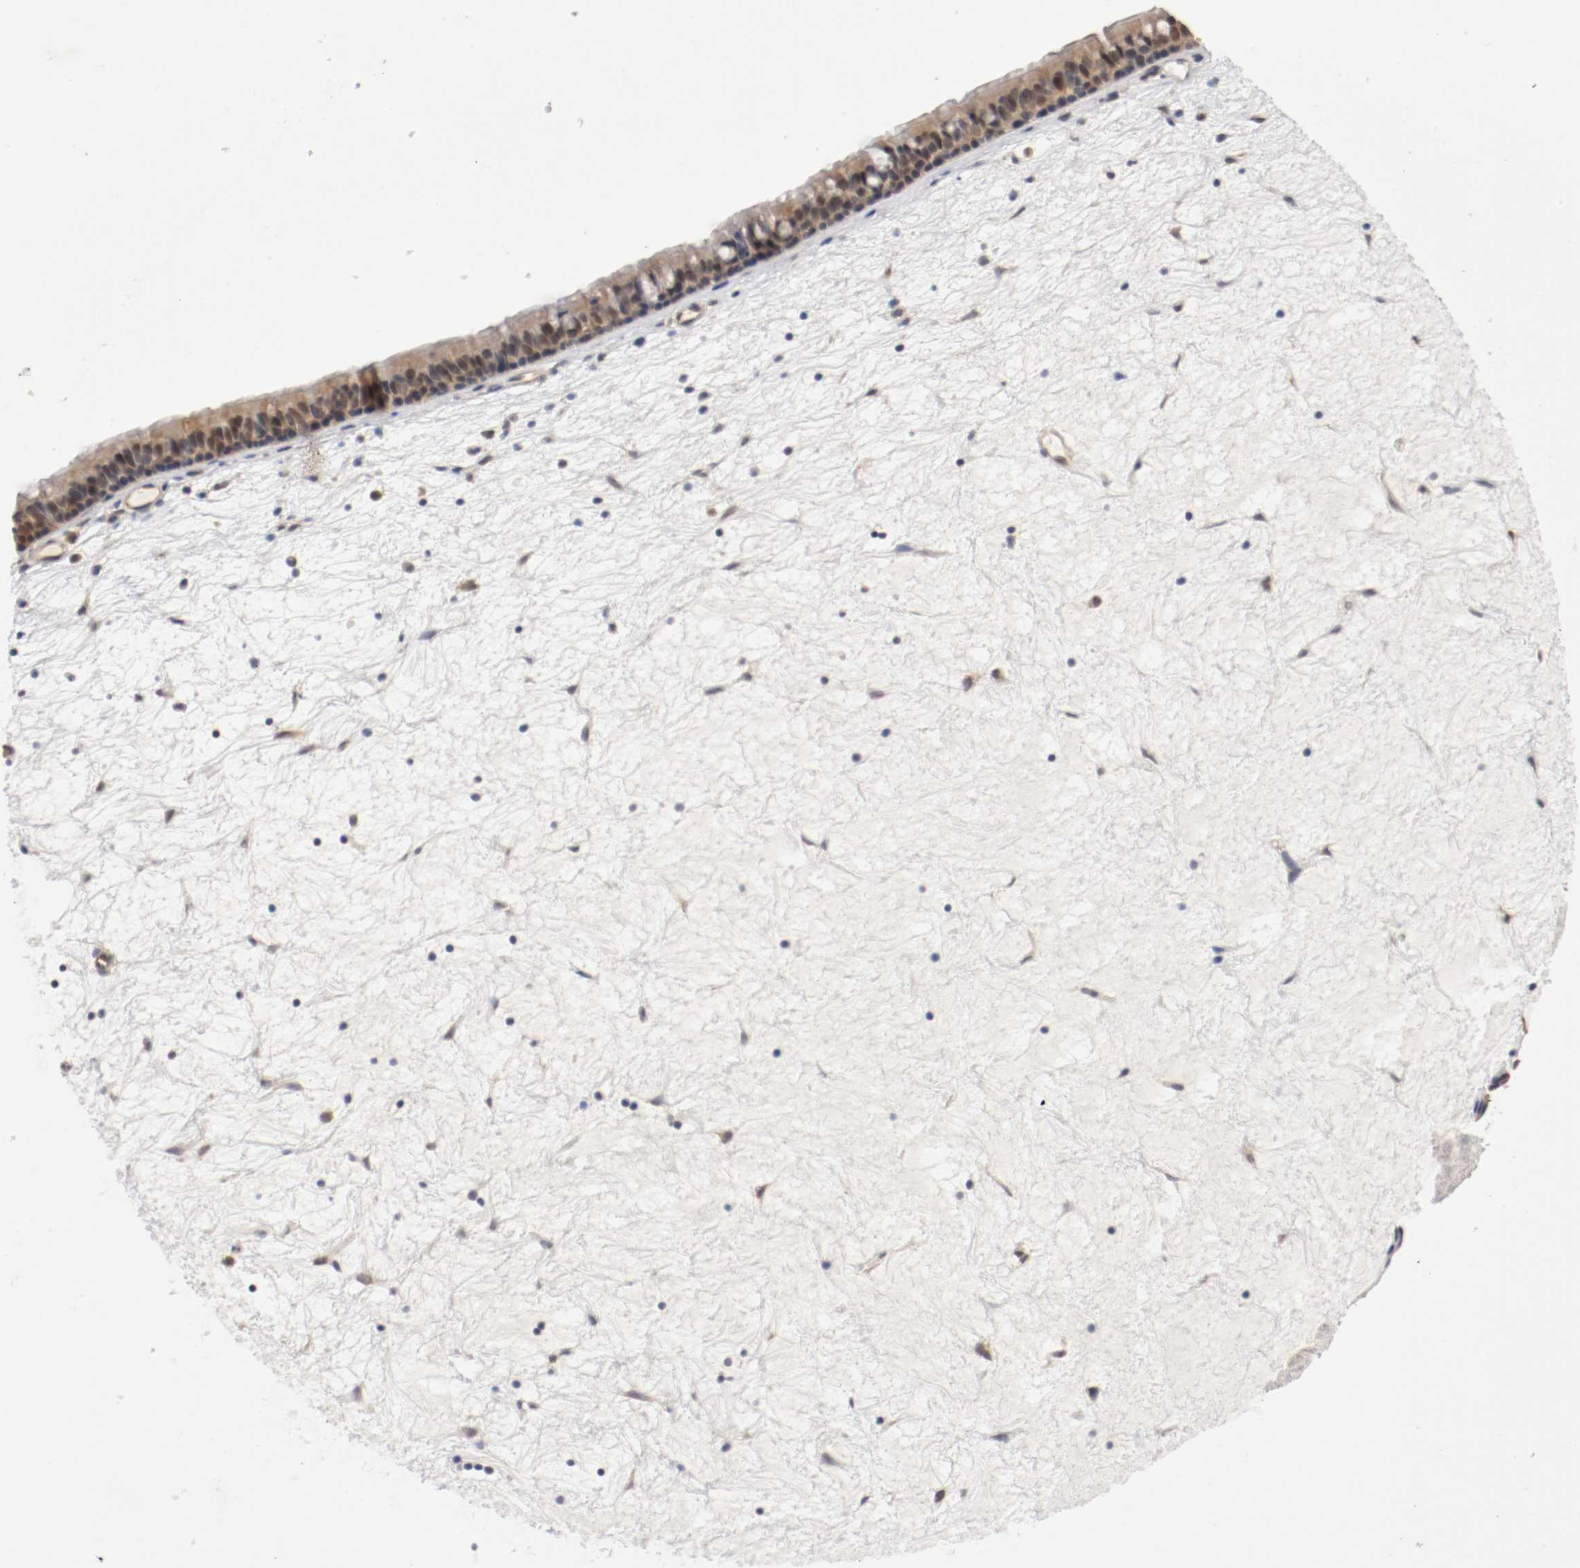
{"staining": {"intensity": "moderate", "quantity": ">75%", "location": "cytoplasmic/membranous,nuclear"}, "tissue": "nasopharynx", "cell_type": "Respiratory epithelial cells", "image_type": "normal", "snomed": [{"axis": "morphology", "description": "Normal tissue, NOS"}, {"axis": "topography", "description": "Nasopharynx"}], "caption": "A brown stain highlights moderate cytoplasmic/membranous,nuclear staining of a protein in respiratory epithelial cells of normal nasopharynx. (DAB (3,3'-diaminobenzidine) = brown stain, brightfield microscopy at high magnification).", "gene": "RBM23", "patient": {"sex": "female", "age": 78}}